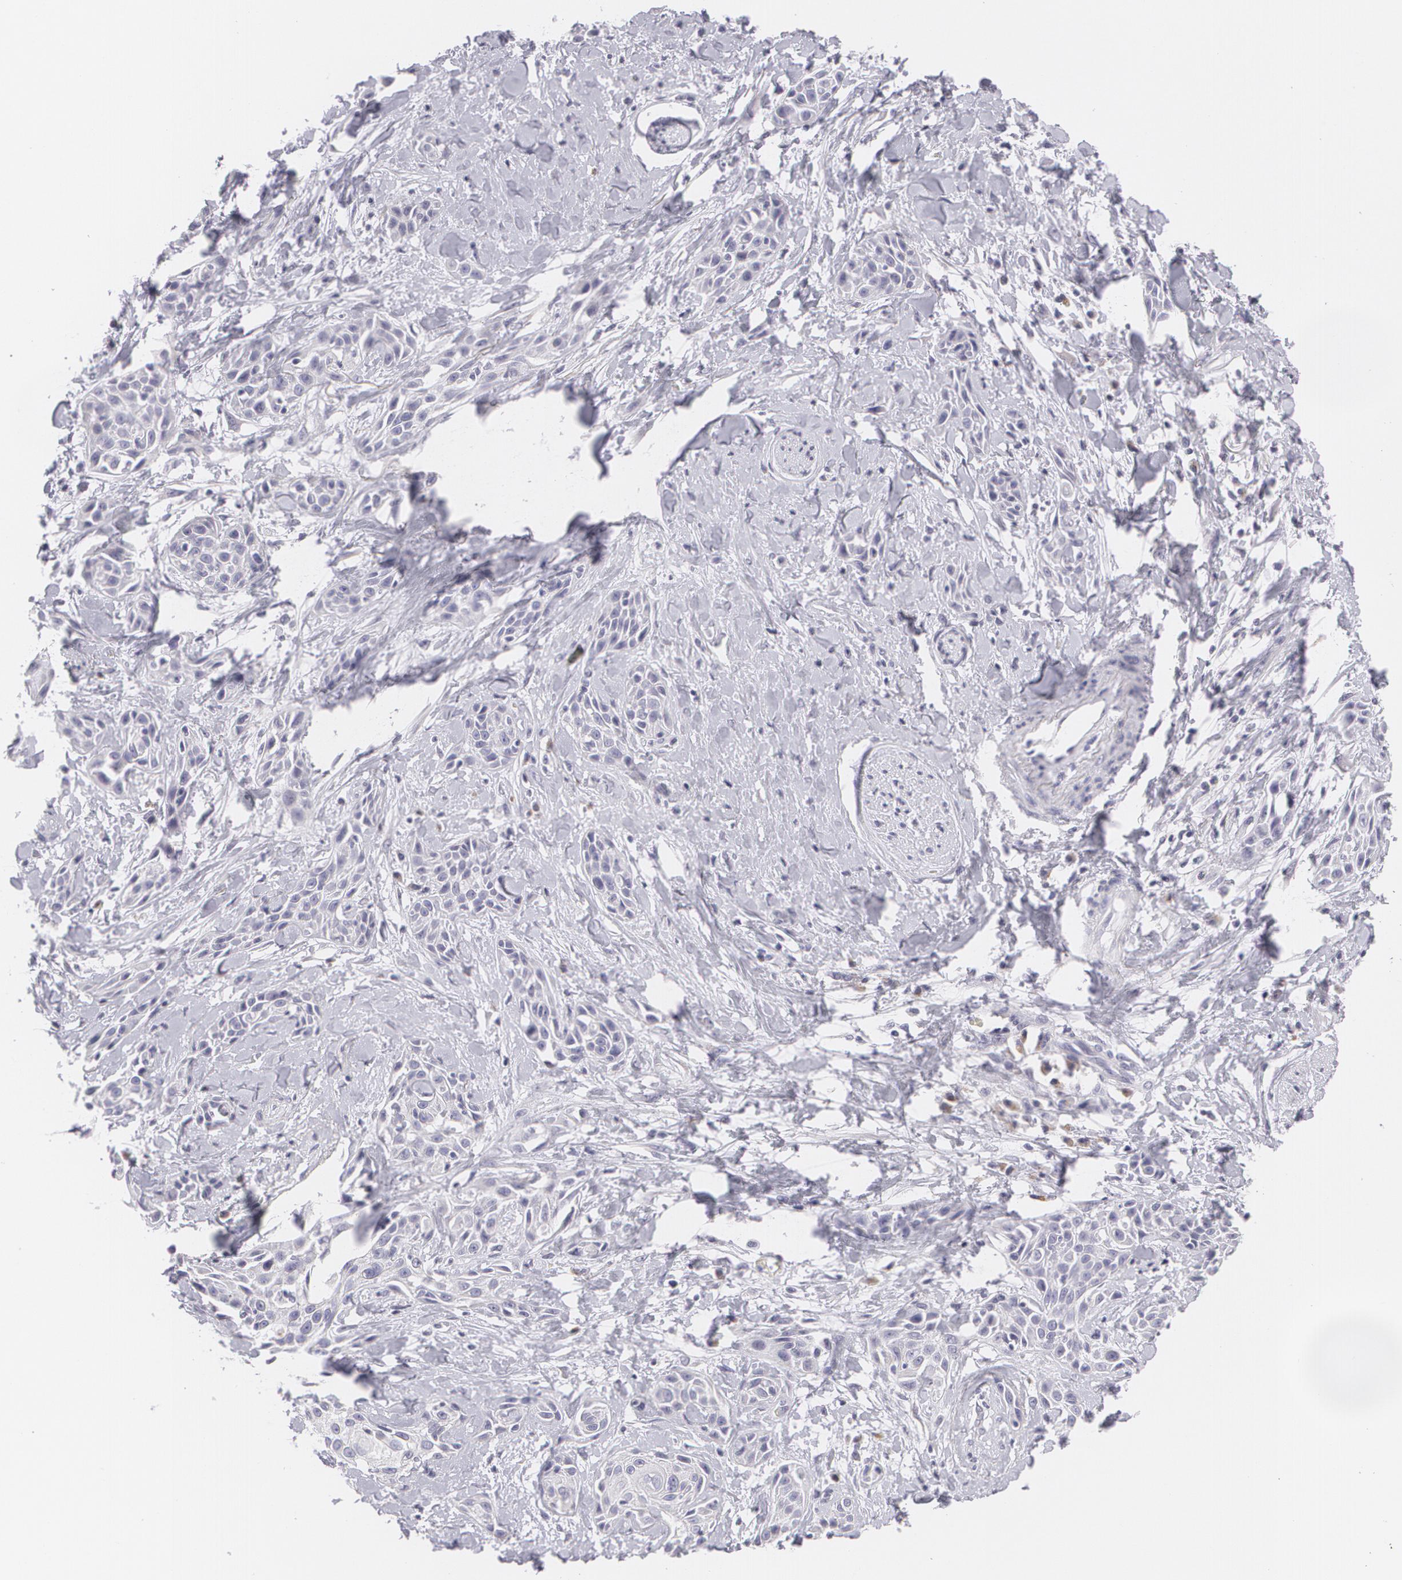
{"staining": {"intensity": "negative", "quantity": "none", "location": "none"}, "tissue": "skin cancer", "cell_type": "Tumor cells", "image_type": "cancer", "snomed": [{"axis": "morphology", "description": "Squamous cell carcinoma, NOS"}, {"axis": "topography", "description": "Skin"}, {"axis": "topography", "description": "Anal"}], "caption": "DAB immunohistochemical staining of human squamous cell carcinoma (skin) reveals no significant positivity in tumor cells.", "gene": "MBNL3", "patient": {"sex": "male", "age": 64}}